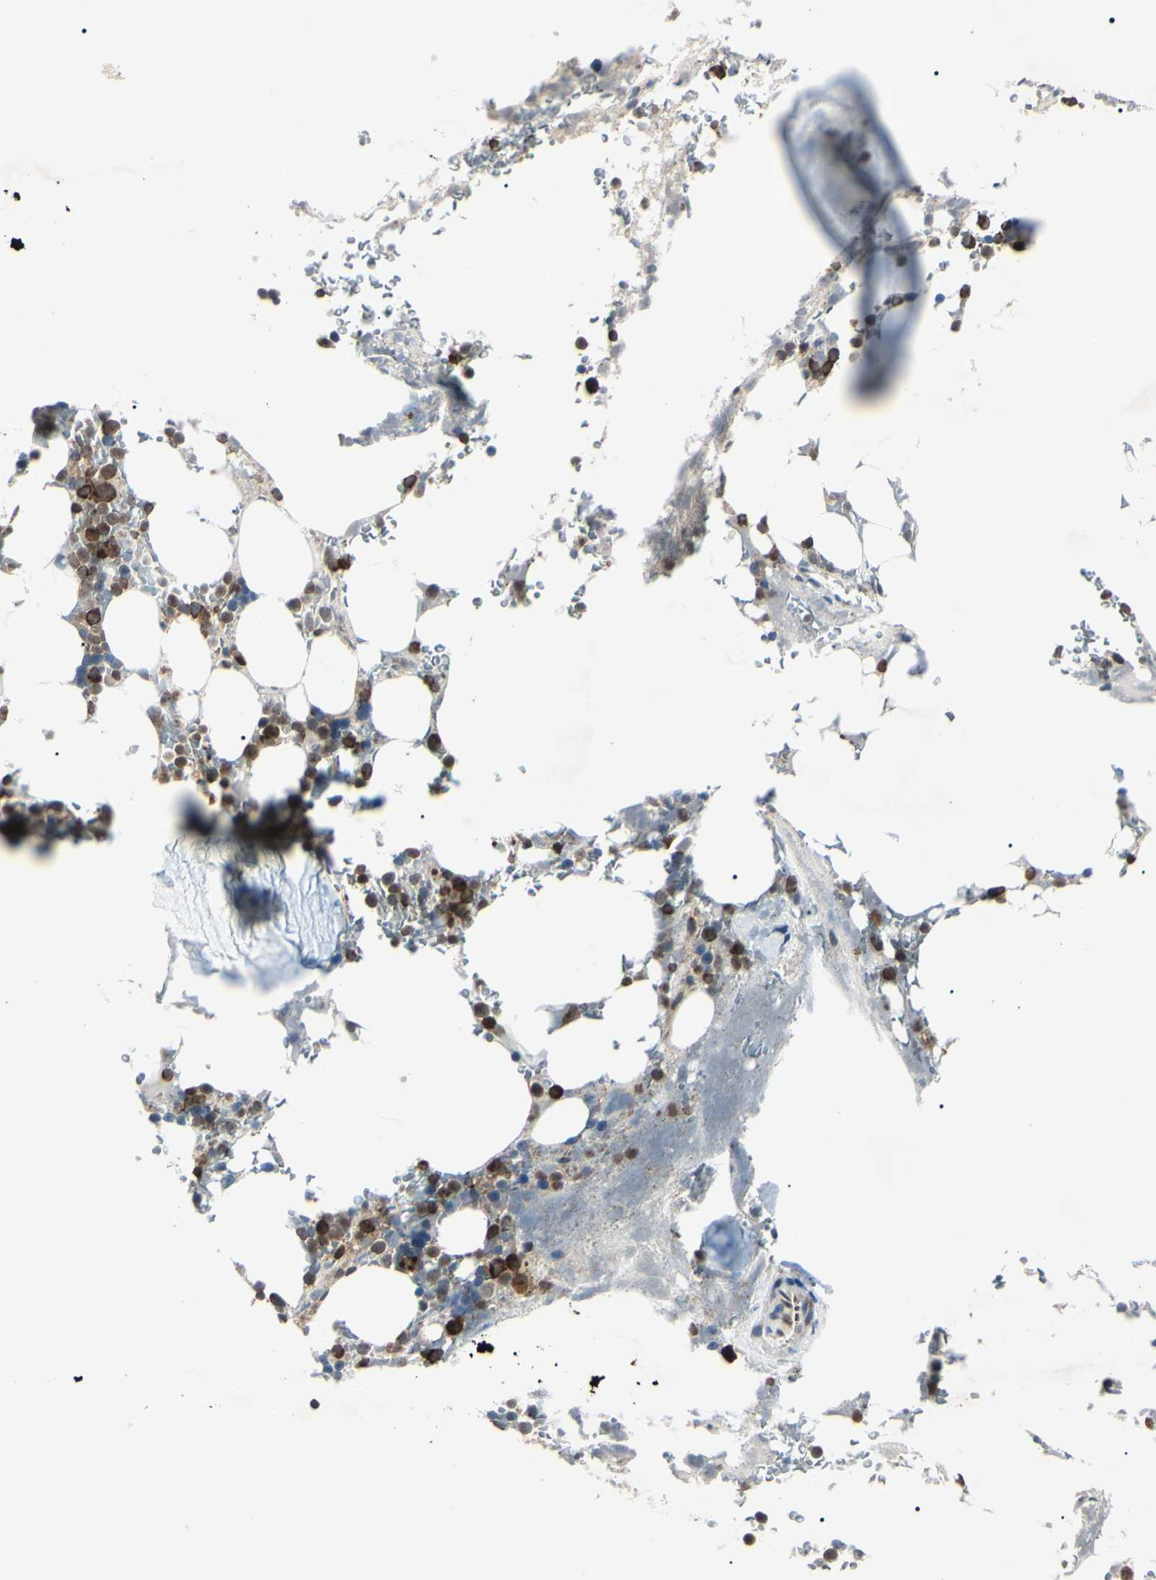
{"staining": {"intensity": "weak", "quantity": "<25%", "location": "cytoplasmic/membranous,nuclear"}, "tissue": "bone marrow", "cell_type": "Hematopoietic cells", "image_type": "normal", "snomed": [{"axis": "morphology", "description": "Normal tissue, NOS"}, {"axis": "topography", "description": "Bone marrow"}], "caption": "Human bone marrow stained for a protein using immunohistochemistry (IHC) displays no staining in hematopoietic cells.", "gene": "MAPRE1", "patient": {"sex": "female", "age": 73}}